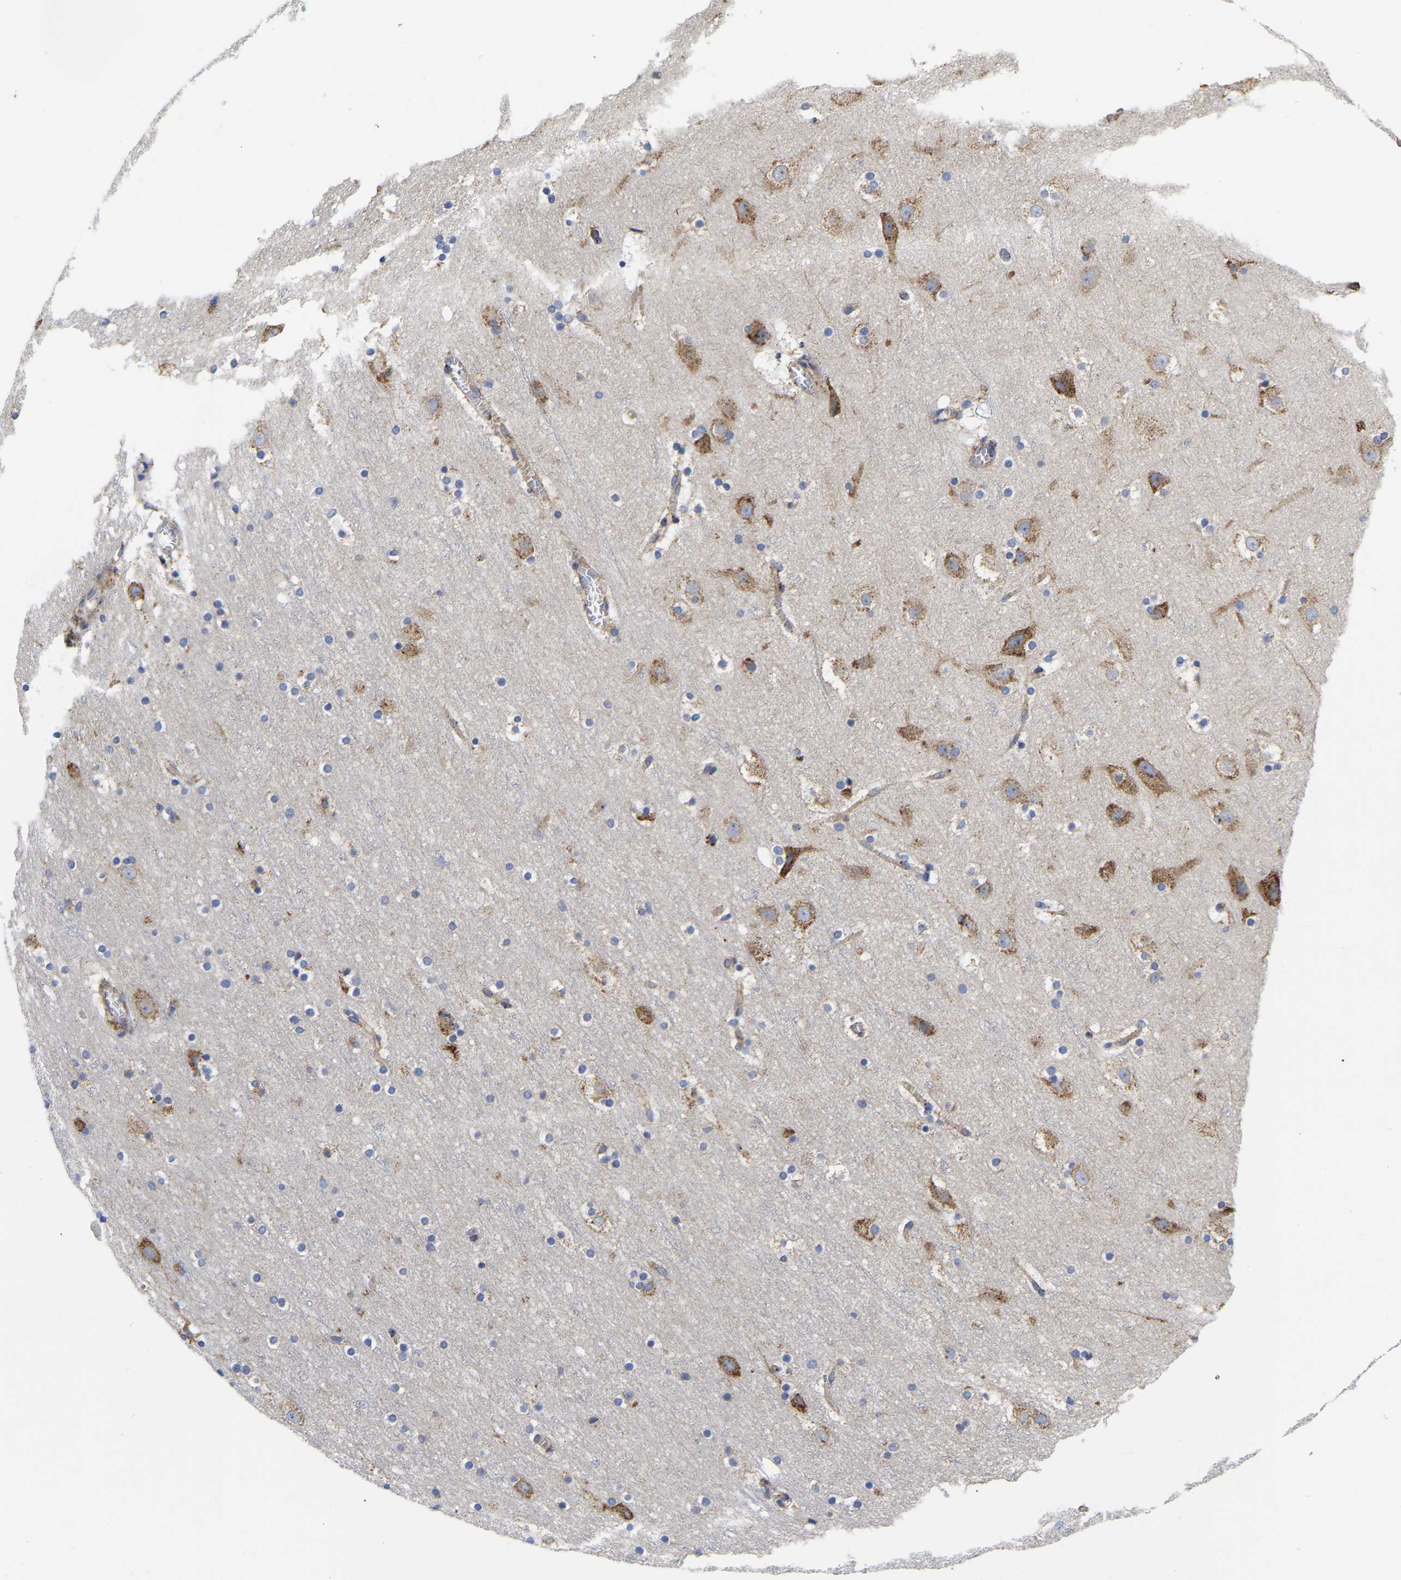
{"staining": {"intensity": "weak", "quantity": ">75%", "location": "cytoplasmic/membranous"}, "tissue": "cerebral cortex", "cell_type": "Endothelial cells", "image_type": "normal", "snomed": [{"axis": "morphology", "description": "Normal tissue, NOS"}, {"axis": "topography", "description": "Cerebral cortex"}], "caption": "Immunohistochemical staining of unremarkable cerebral cortex reveals >75% levels of weak cytoplasmic/membranous protein positivity in about >75% of endothelial cells.", "gene": "CFAP298", "patient": {"sex": "male", "age": 45}}